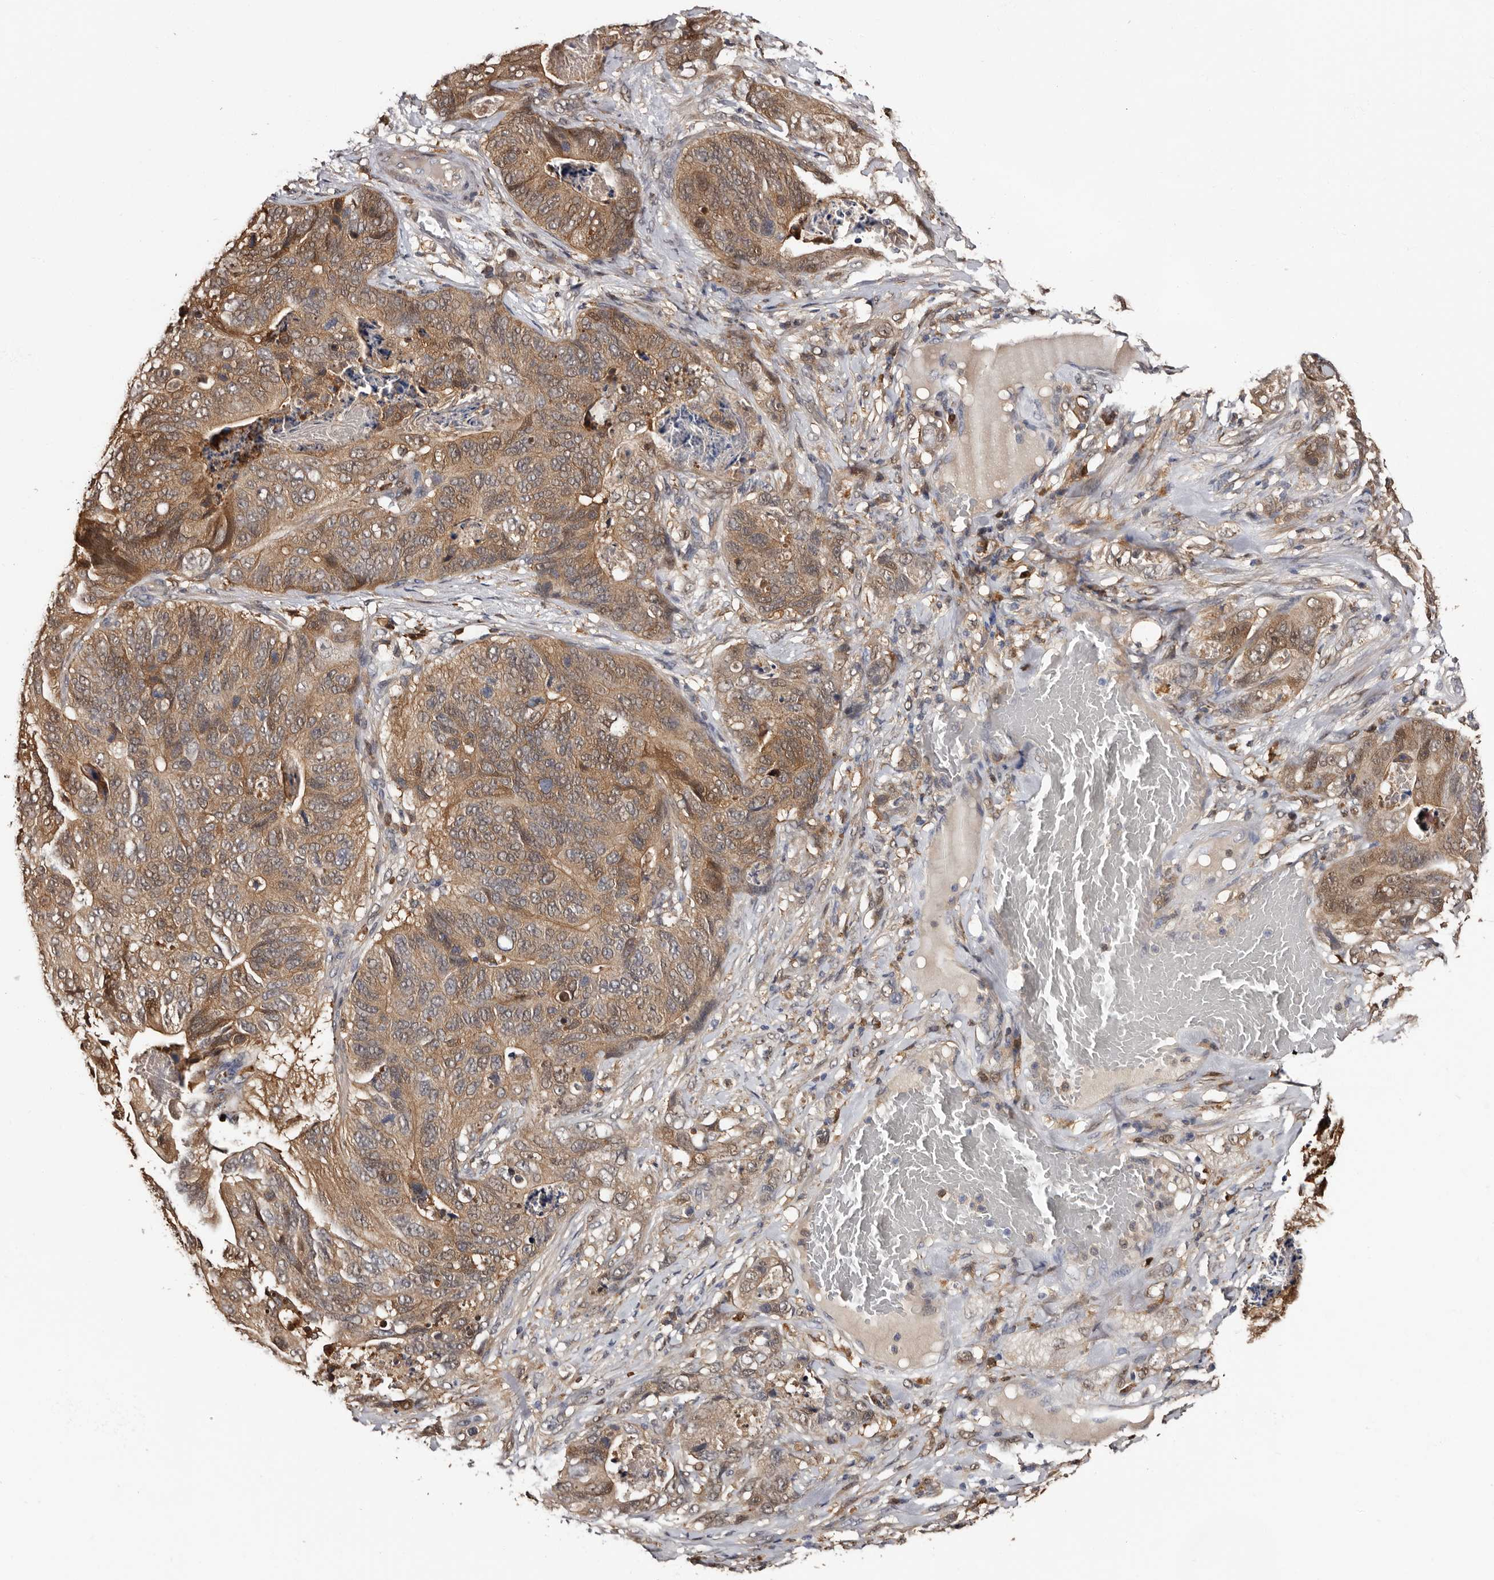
{"staining": {"intensity": "moderate", "quantity": ">75%", "location": "cytoplasmic/membranous"}, "tissue": "stomach cancer", "cell_type": "Tumor cells", "image_type": "cancer", "snomed": [{"axis": "morphology", "description": "Normal tissue, NOS"}, {"axis": "morphology", "description": "Adenocarcinoma, NOS"}, {"axis": "topography", "description": "Stomach"}], "caption": "Immunohistochemistry micrograph of stomach cancer (adenocarcinoma) stained for a protein (brown), which reveals medium levels of moderate cytoplasmic/membranous expression in approximately >75% of tumor cells.", "gene": "DNPH1", "patient": {"sex": "female", "age": 89}}